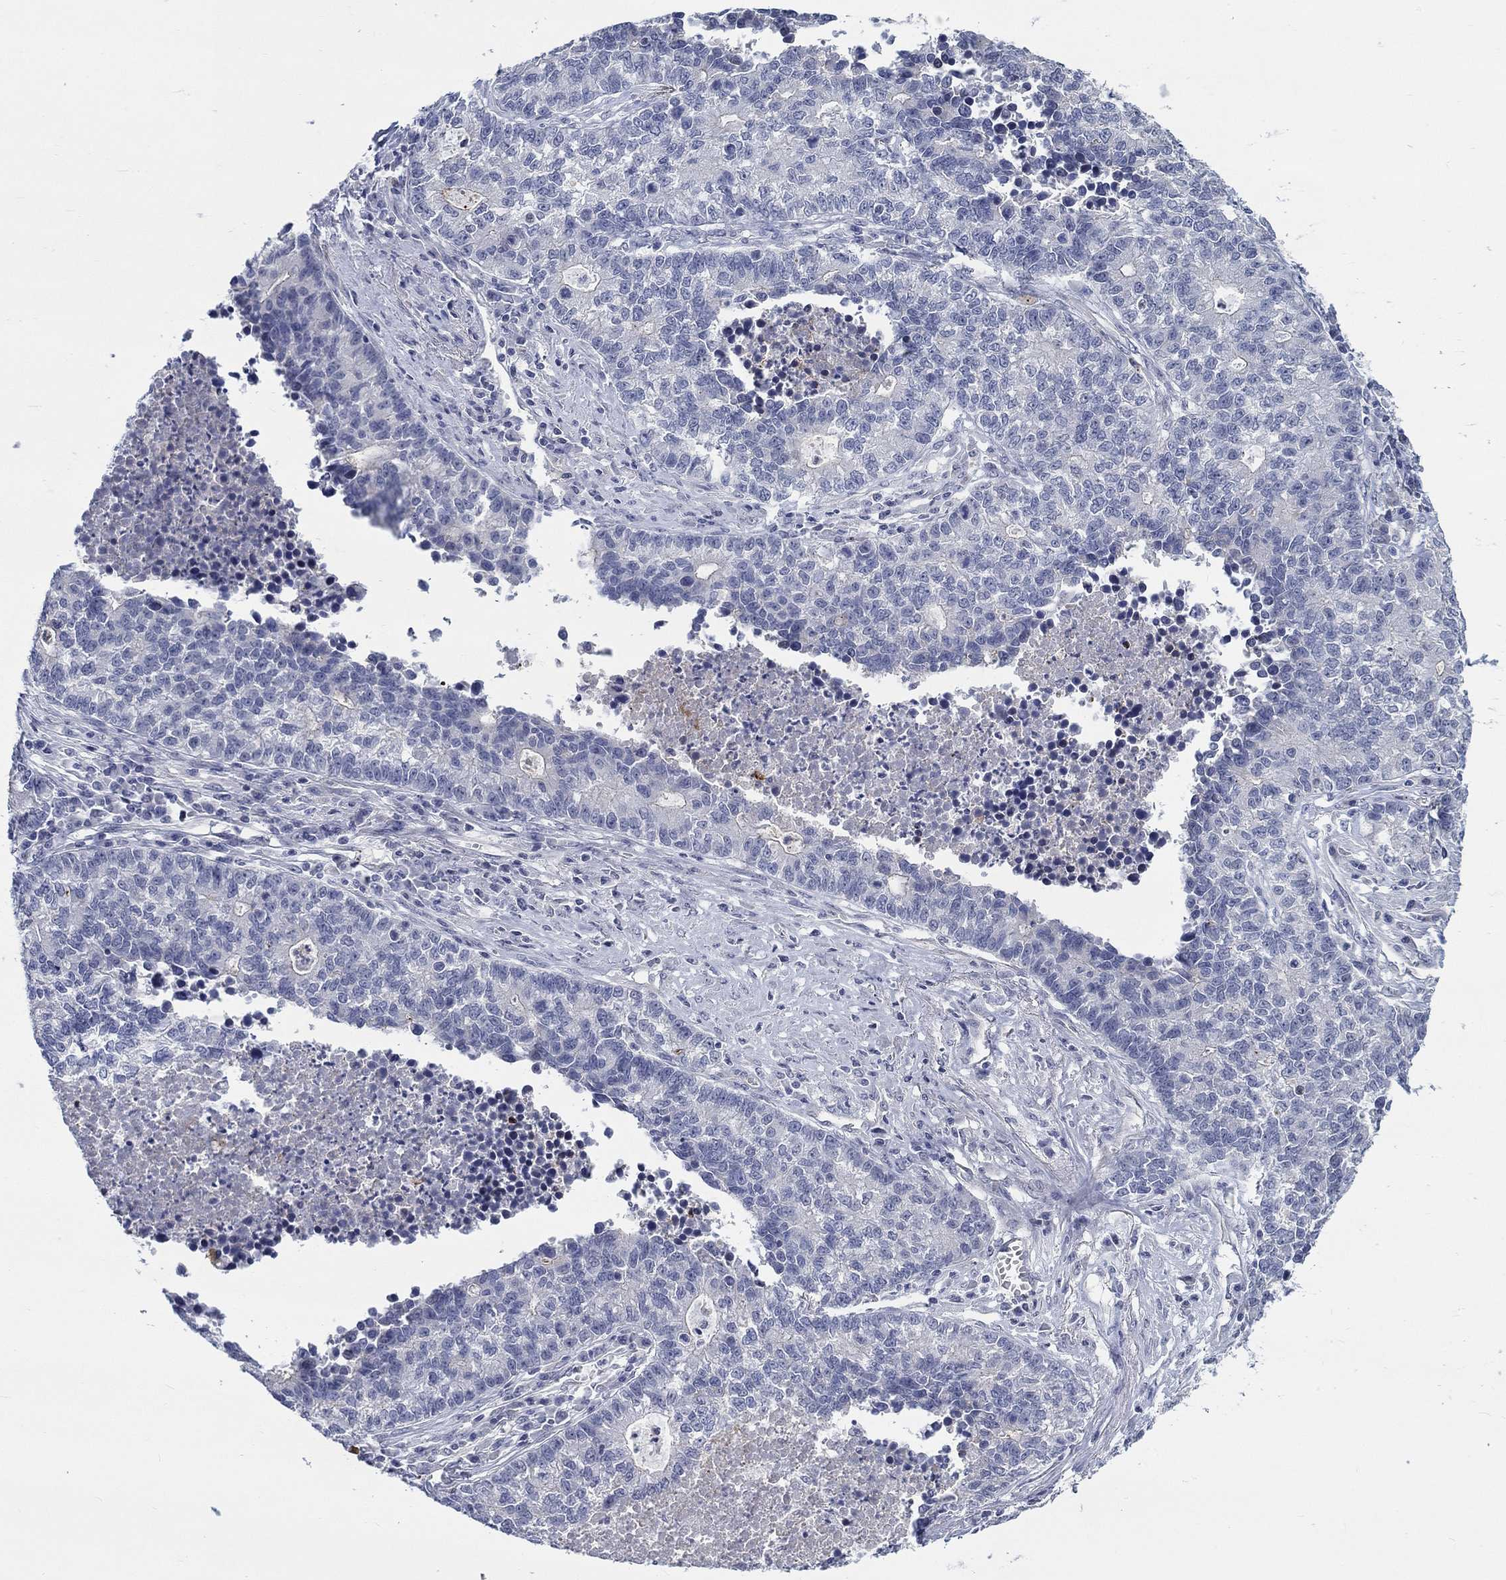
{"staining": {"intensity": "moderate", "quantity": "<25%", "location": "cytoplasmic/membranous"}, "tissue": "lung cancer", "cell_type": "Tumor cells", "image_type": "cancer", "snomed": [{"axis": "morphology", "description": "Adenocarcinoma, NOS"}, {"axis": "topography", "description": "Lung"}], "caption": "High-magnification brightfield microscopy of lung adenocarcinoma stained with DAB (3,3'-diaminobenzidine) (brown) and counterstained with hematoxylin (blue). tumor cells exhibit moderate cytoplasmic/membranous expression is appreciated in about<25% of cells.", "gene": "SMIM18", "patient": {"sex": "male", "age": 57}}